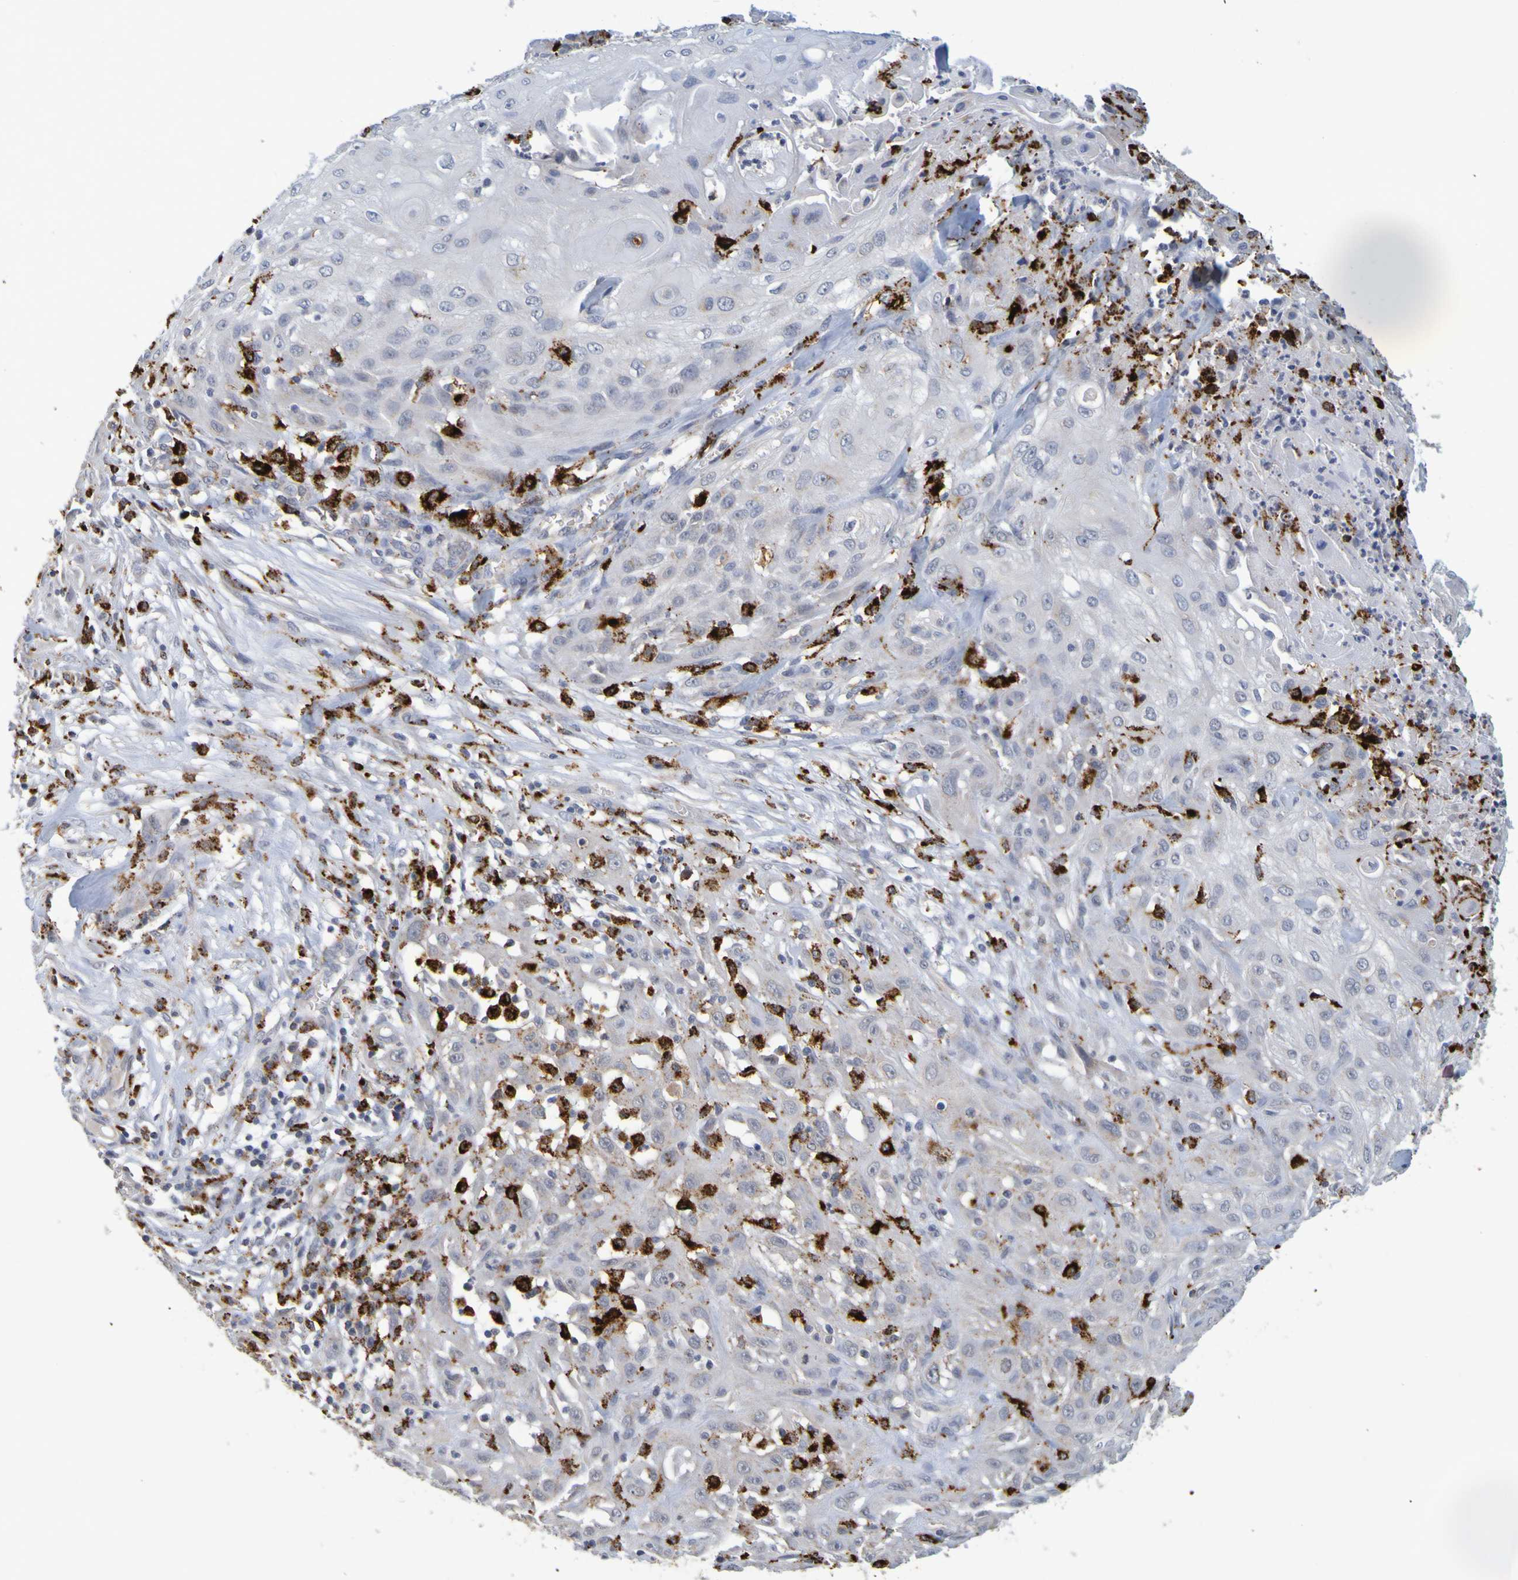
{"staining": {"intensity": "weak", "quantity": "<25%", "location": "cytoplasmic/membranous"}, "tissue": "skin cancer", "cell_type": "Tumor cells", "image_type": "cancer", "snomed": [{"axis": "morphology", "description": "Squamous cell carcinoma, NOS"}, {"axis": "topography", "description": "Skin"}], "caption": "A micrograph of skin cancer (squamous cell carcinoma) stained for a protein shows no brown staining in tumor cells.", "gene": "TPH1", "patient": {"sex": "male", "age": 75}}